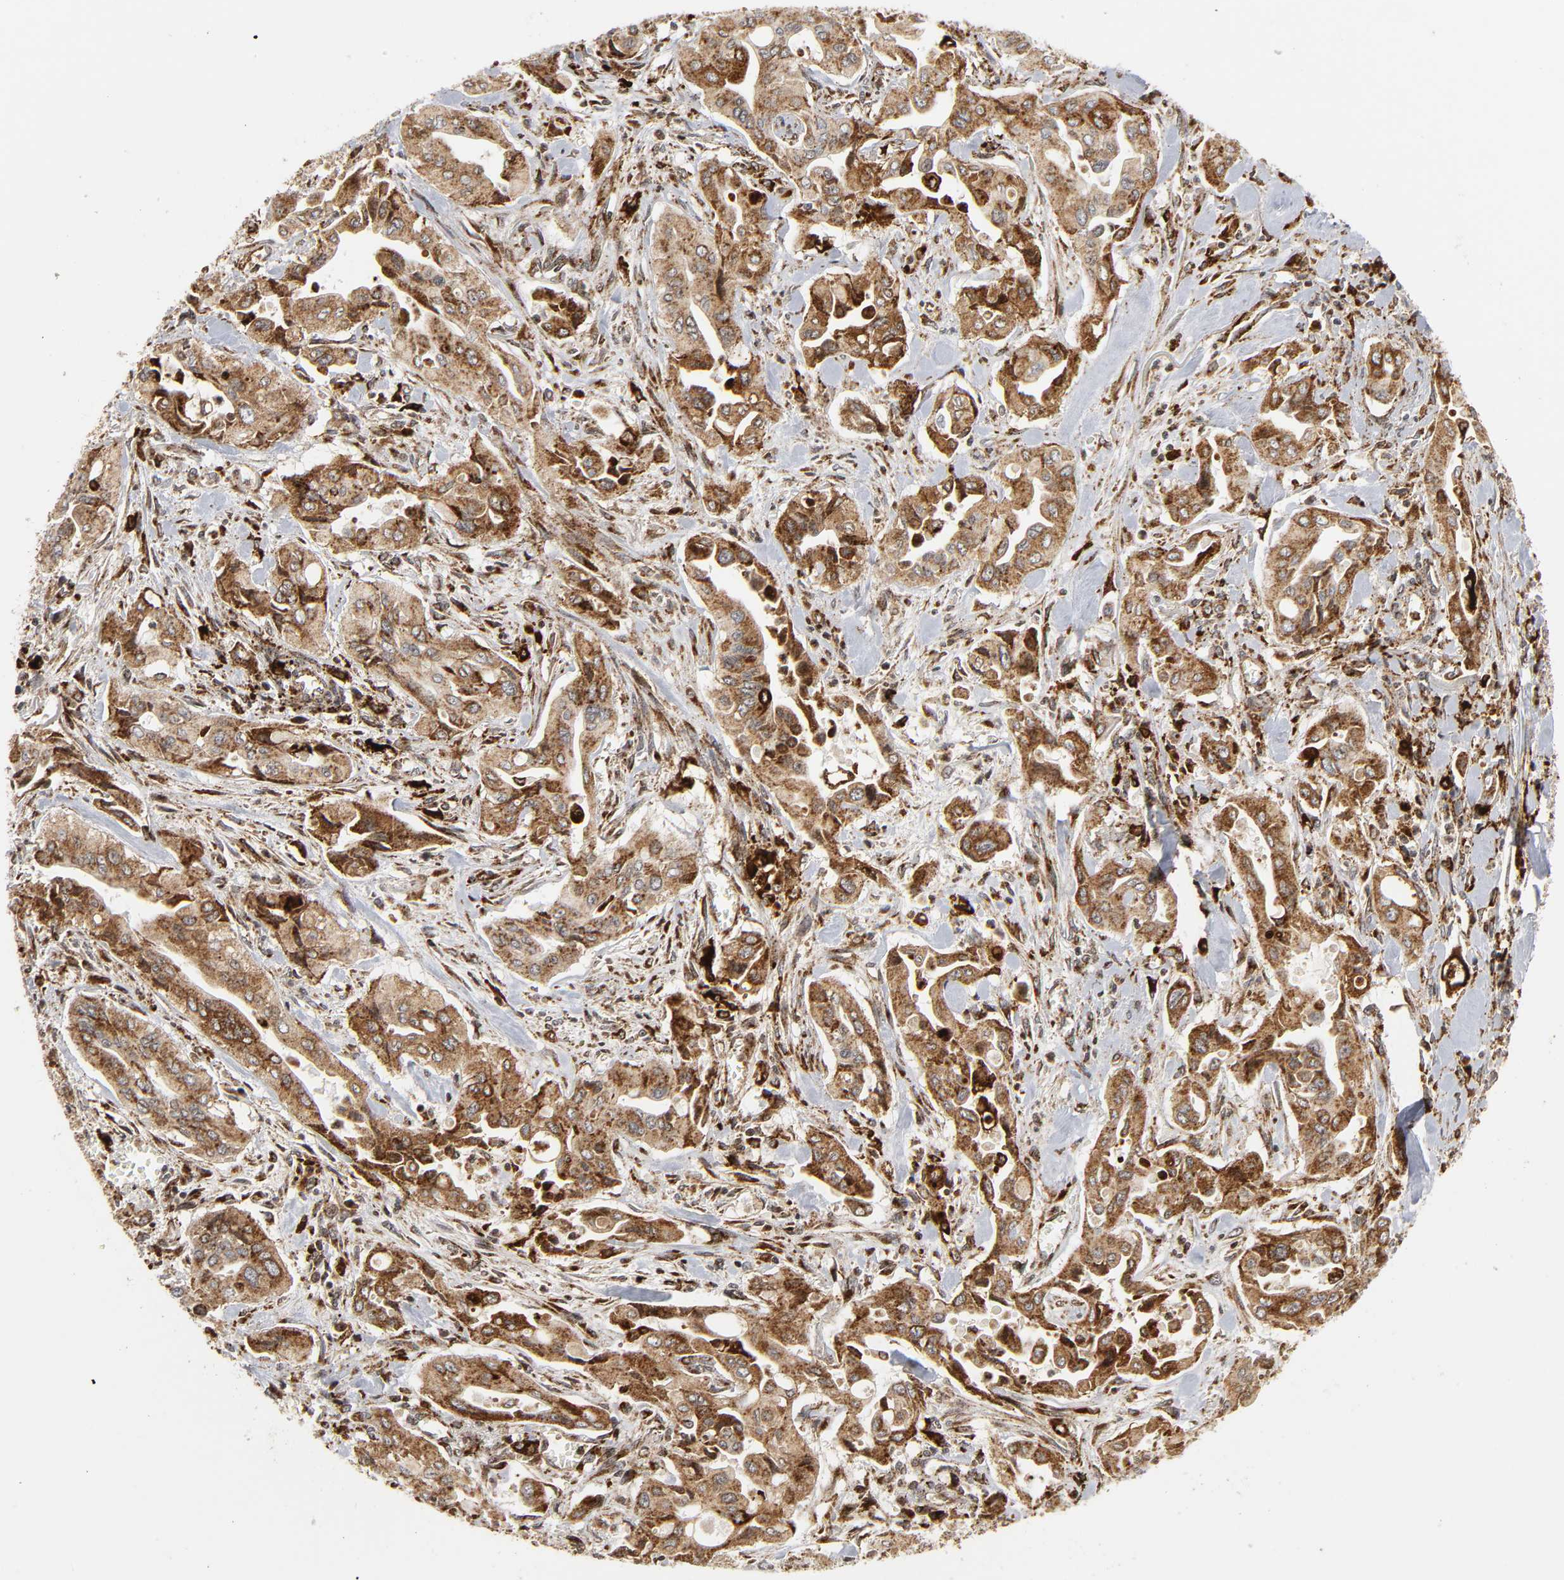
{"staining": {"intensity": "moderate", "quantity": ">75%", "location": "cytoplasmic/membranous"}, "tissue": "pancreatic cancer", "cell_type": "Tumor cells", "image_type": "cancer", "snomed": [{"axis": "morphology", "description": "Adenocarcinoma, NOS"}, {"axis": "topography", "description": "Pancreas"}], "caption": "Human pancreatic cancer stained for a protein (brown) demonstrates moderate cytoplasmic/membranous positive positivity in approximately >75% of tumor cells.", "gene": "PSAP", "patient": {"sex": "male", "age": 77}}